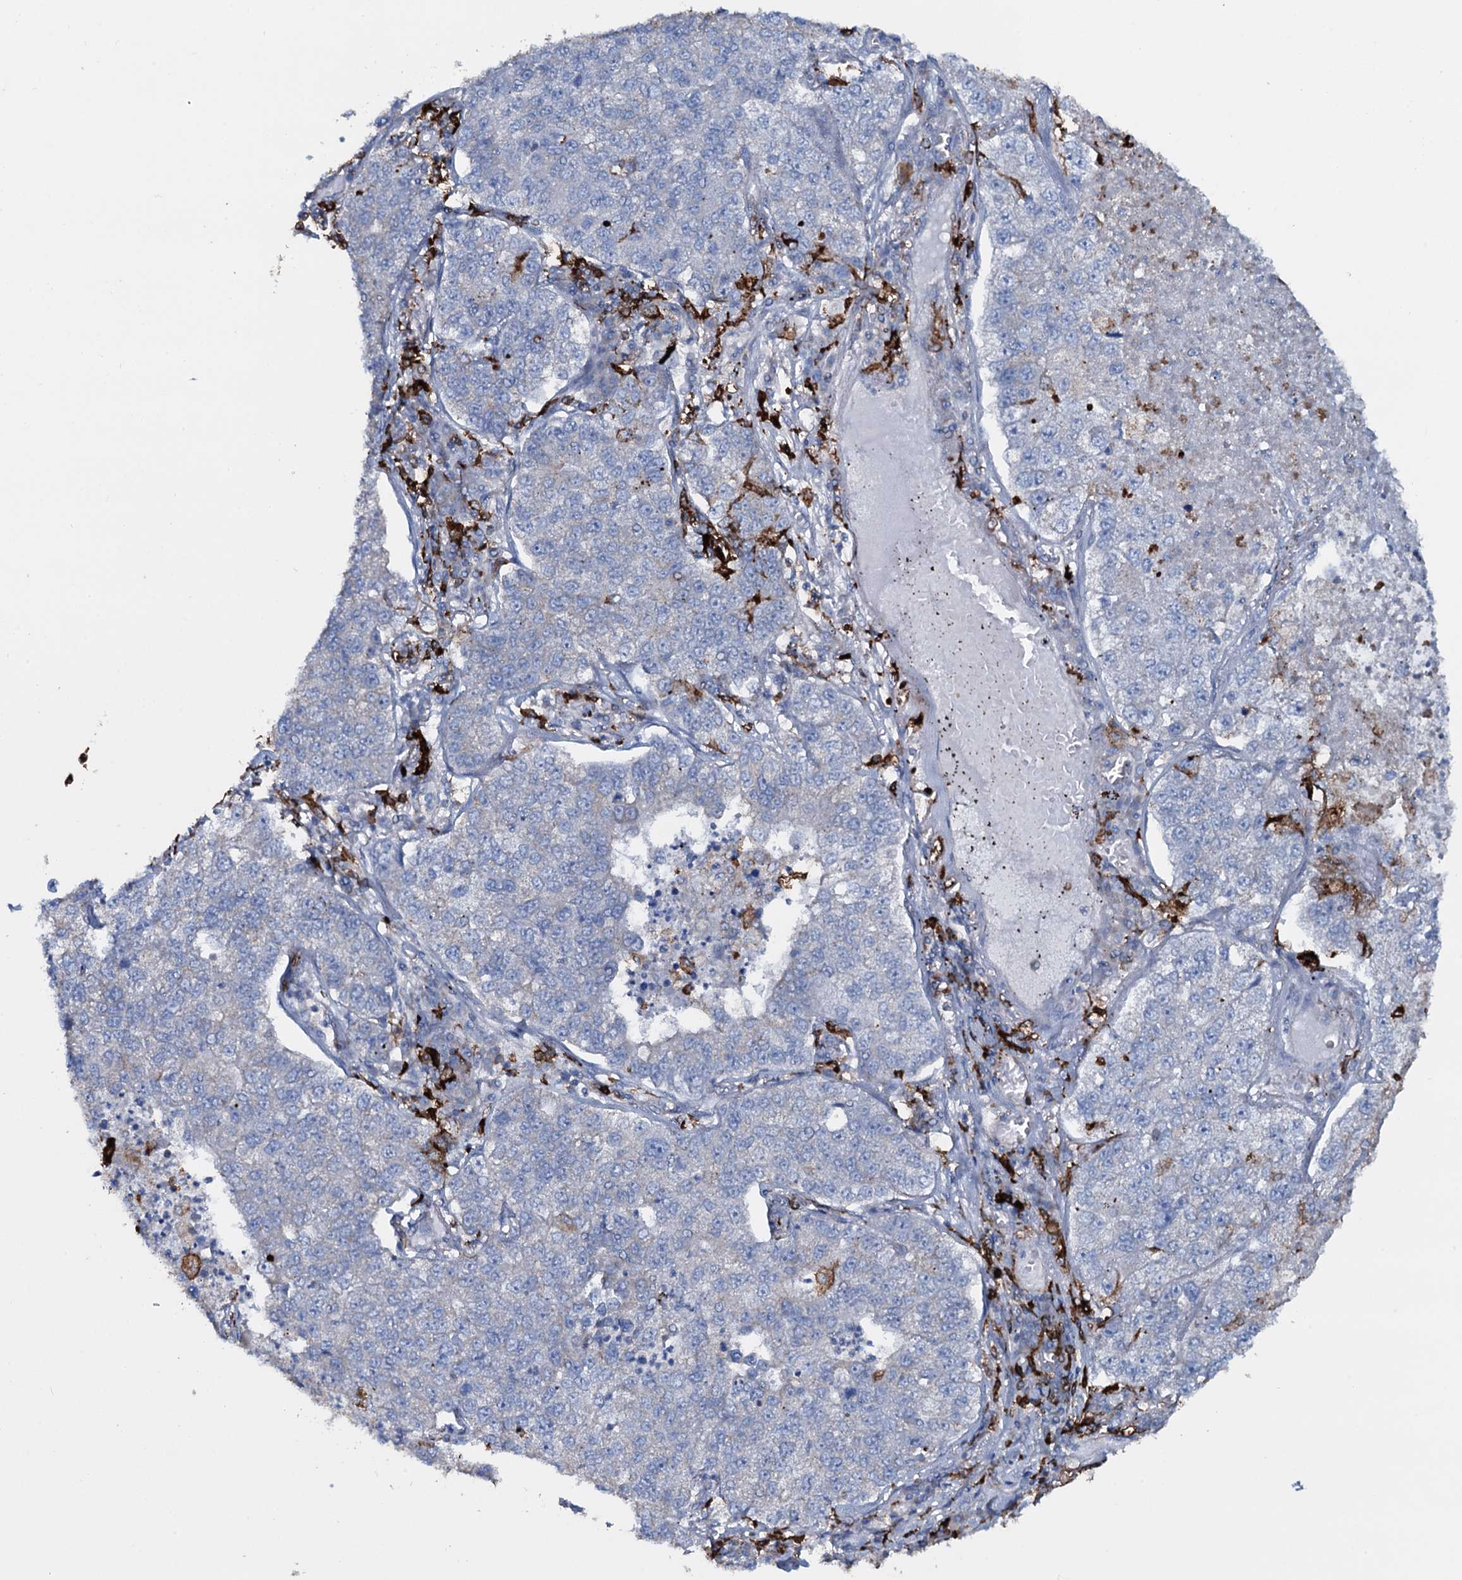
{"staining": {"intensity": "negative", "quantity": "none", "location": "none"}, "tissue": "lung cancer", "cell_type": "Tumor cells", "image_type": "cancer", "snomed": [{"axis": "morphology", "description": "Adenocarcinoma, NOS"}, {"axis": "topography", "description": "Lung"}], "caption": "Tumor cells are negative for brown protein staining in lung adenocarcinoma.", "gene": "OSBPL2", "patient": {"sex": "male", "age": 49}}